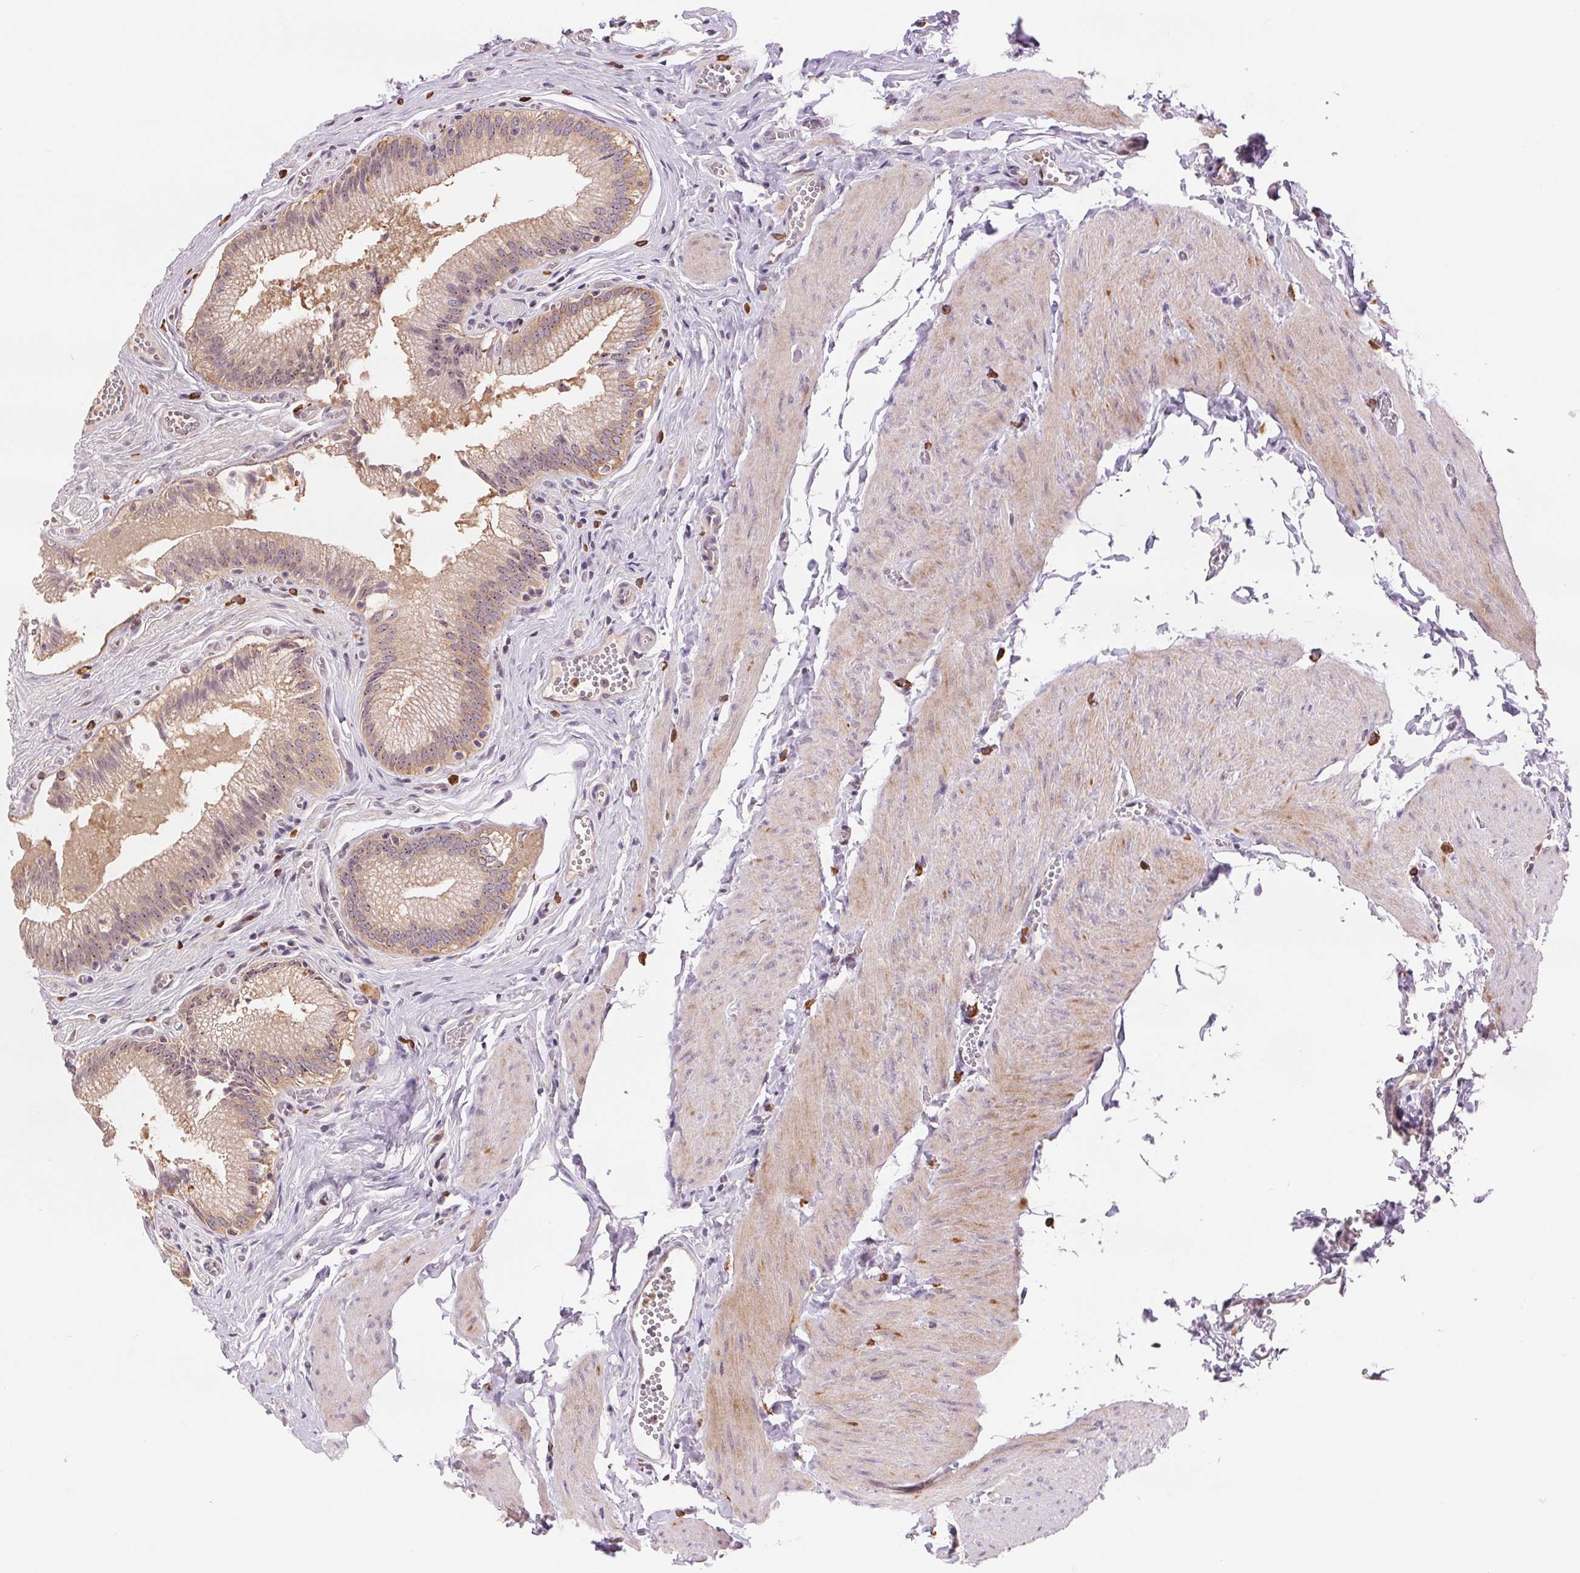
{"staining": {"intensity": "weak", "quantity": ">75%", "location": "cytoplasmic/membranous"}, "tissue": "gallbladder", "cell_type": "Glandular cells", "image_type": "normal", "snomed": [{"axis": "morphology", "description": "Normal tissue, NOS"}, {"axis": "topography", "description": "Gallbladder"}, {"axis": "topography", "description": "Peripheral nerve tissue"}], "caption": "Immunohistochemistry (IHC) histopathology image of normal gallbladder: human gallbladder stained using IHC reveals low levels of weak protein expression localized specifically in the cytoplasmic/membranous of glandular cells, appearing as a cytoplasmic/membranous brown color.", "gene": "RANBP3L", "patient": {"sex": "male", "age": 17}}